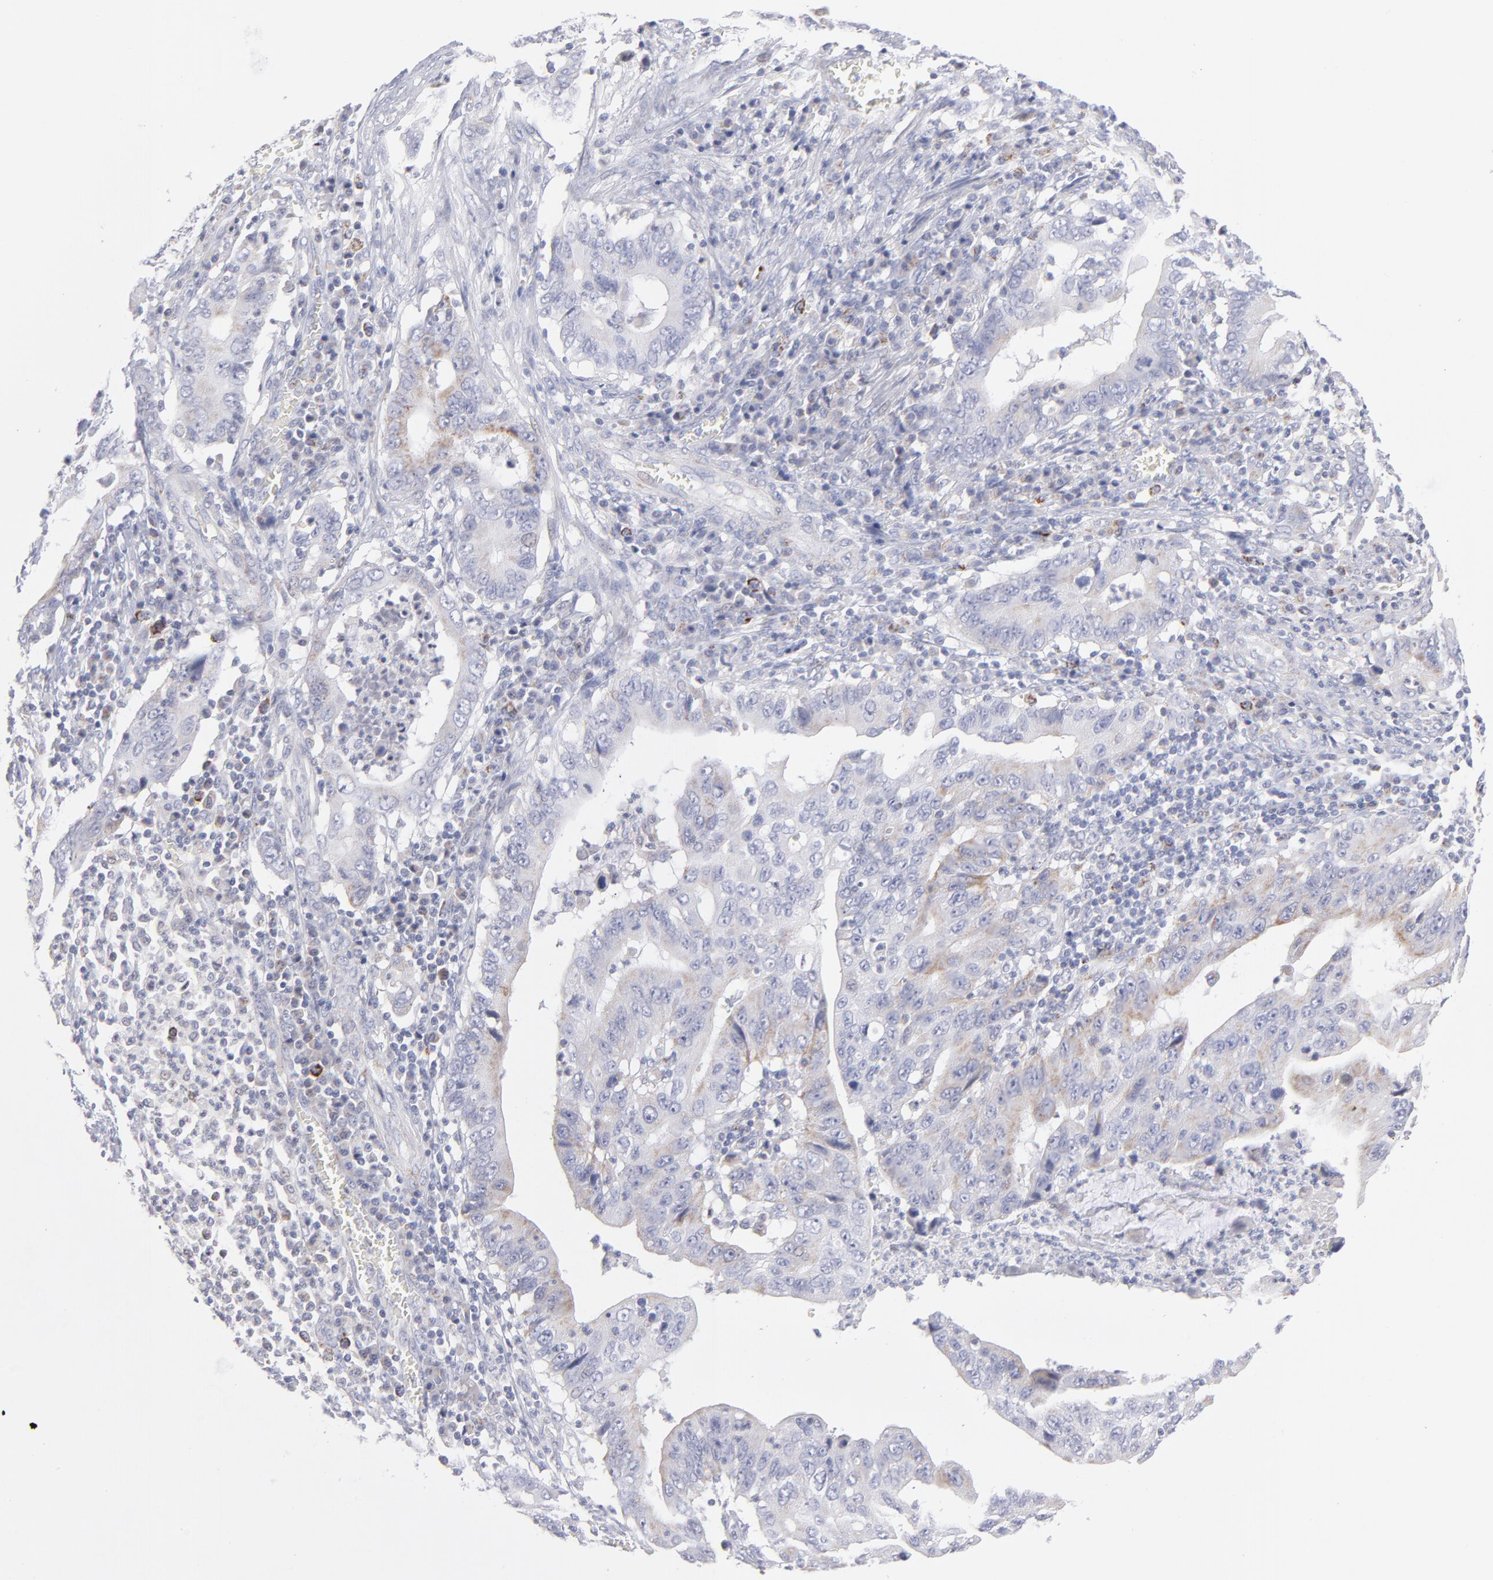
{"staining": {"intensity": "weak", "quantity": "25%-75%", "location": "cytoplasmic/membranous"}, "tissue": "stomach cancer", "cell_type": "Tumor cells", "image_type": "cancer", "snomed": [{"axis": "morphology", "description": "Adenocarcinoma, NOS"}, {"axis": "topography", "description": "Stomach, upper"}], "caption": "Adenocarcinoma (stomach) tissue shows weak cytoplasmic/membranous staining in approximately 25%-75% of tumor cells", "gene": "MTHFD2", "patient": {"sex": "male", "age": 63}}